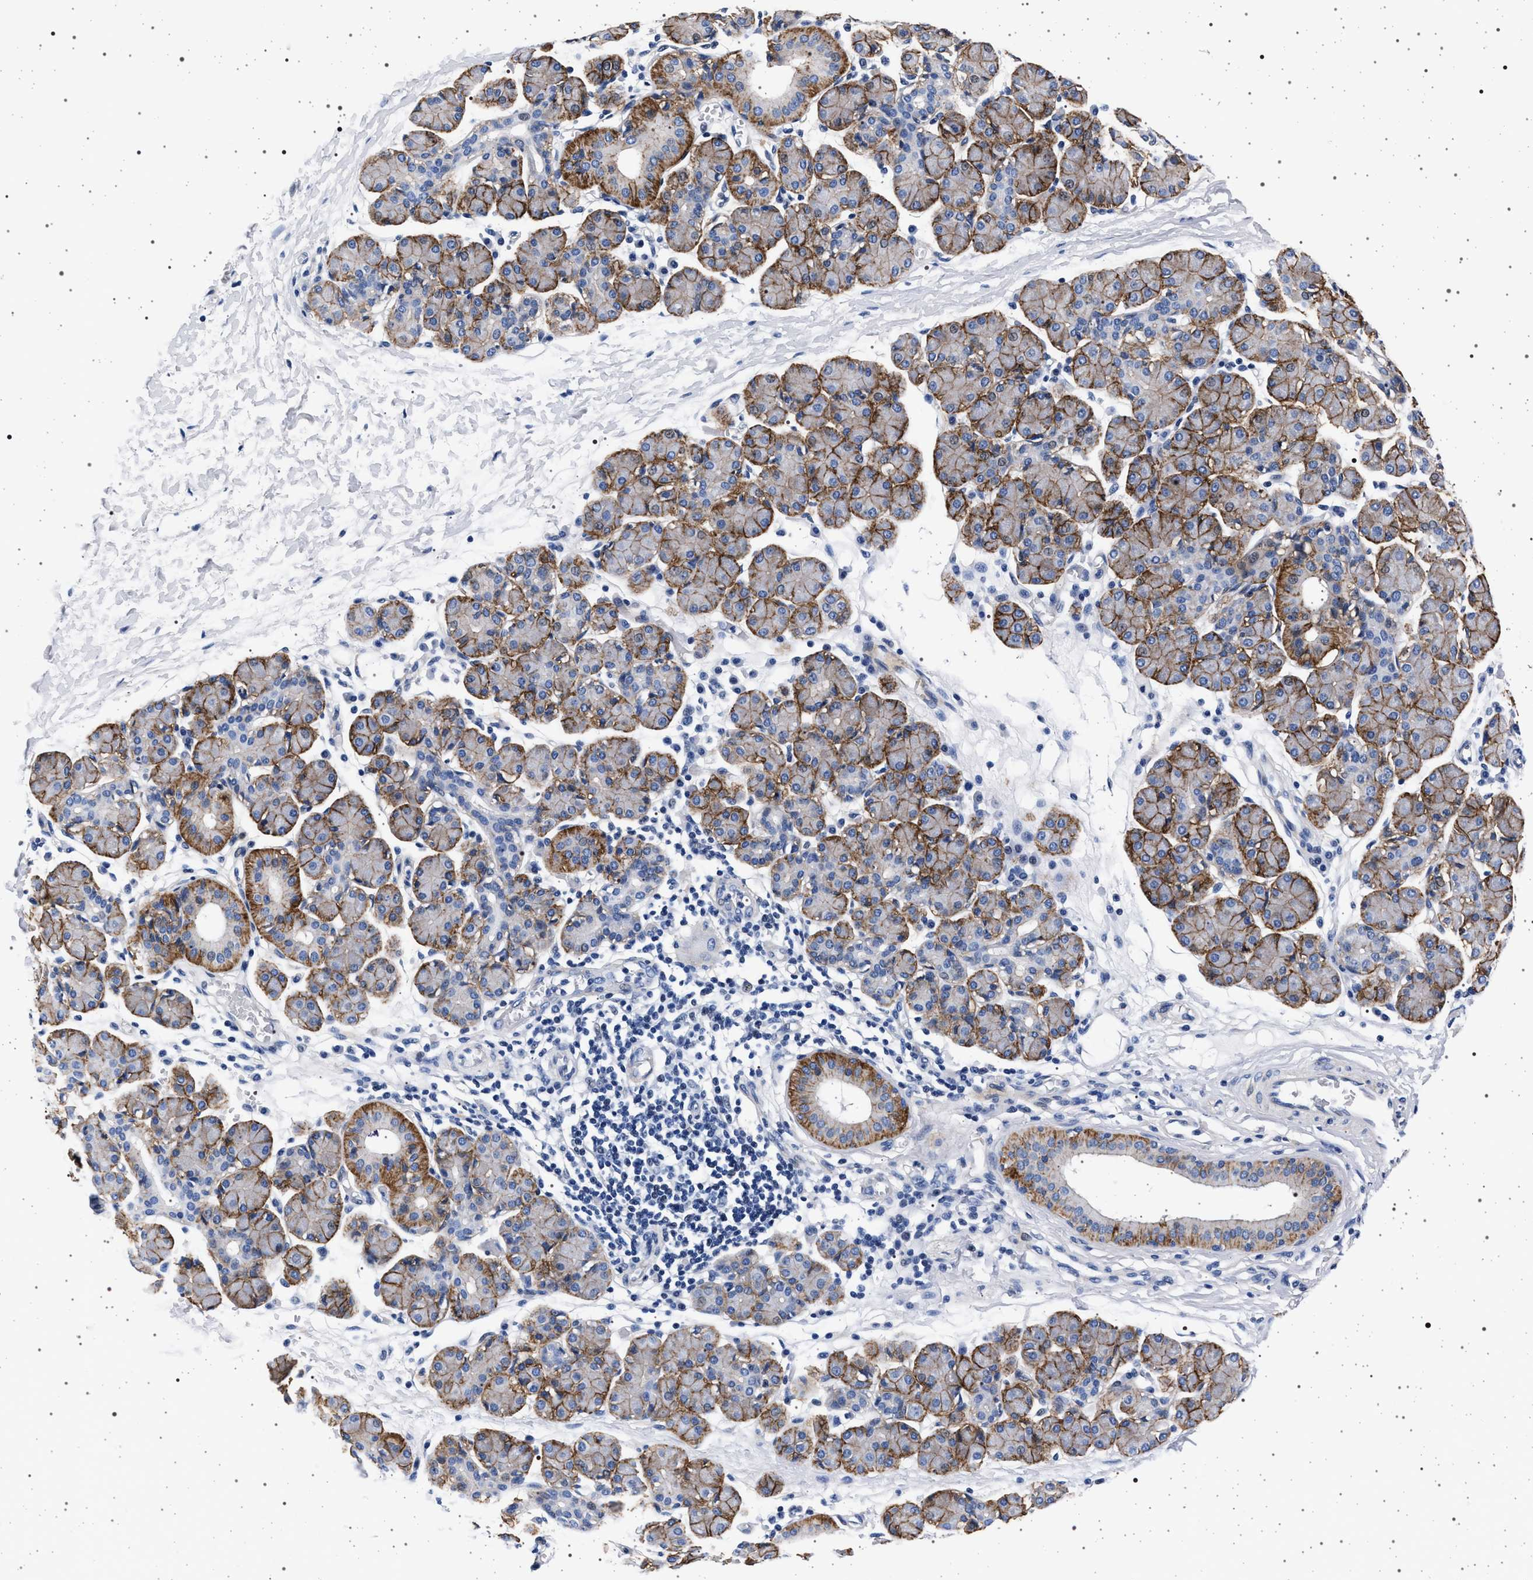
{"staining": {"intensity": "moderate", "quantity": ">75%", "location": "cytoplasmic/membranous"}, "tissue": "salivary gland", "cell_type": "Glandular cells", "image_type": "normal", "snomed": [{"axis": "morphology", "description": "Normal tissue, NOS"}, {"axis": "morphology", "description": "Inflammation, NOS"}, {"axis": "topography", "description": "Lymph node"}, {"axis": "topography", "description": "Salivary gland"}], "caption": "Immunohistochemistry (IHC) micrograph of unremarkable salivary gland: salivary gland stained using IHC reveals medium levels of moderate protein expression localized specifically in the cytoplasmic/membranous of glandular cells, appearing as a cytoplasmic/membranous brown color.", "gene": "SLC9A1", "patient": {"sex": "male", "age": 3}}